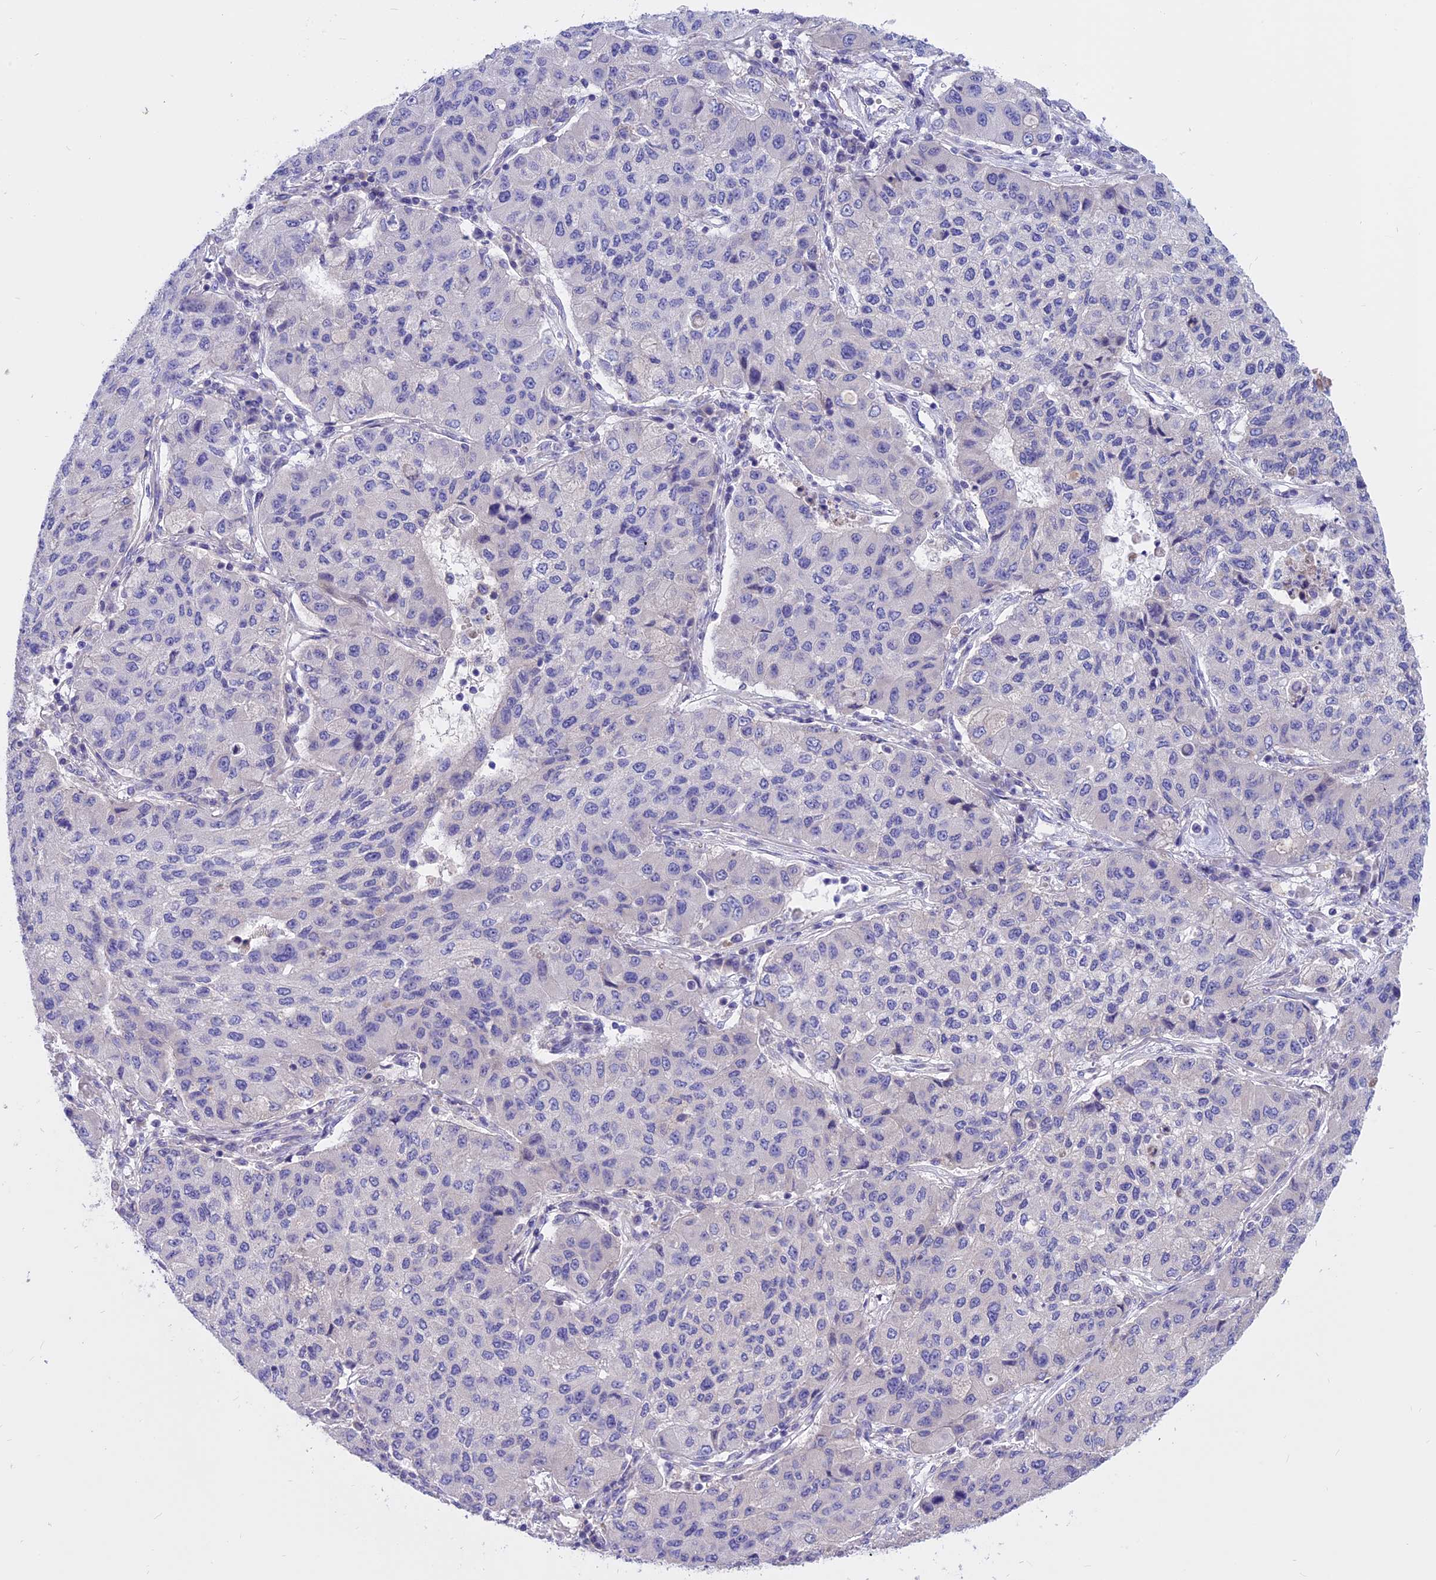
{"staining": {"intensity": "negative", "quantity": "none", "location": "none"}, "tissue": "lung cancer", "cell_type": "Tumor cells", "image_type": "cancer", "snomed": [{"axis": "morphology", "description": "Squamous cell carcinoma, NOS"}, {"axis": "topography", "description": "Lung"}], "caption": "Immunohistochemistry photomicrograph of neoplastic tissue: squamous cell carcinoma (lung) stained with DAB (3,3'-diaminobenzidine) shows no significant protein expression in tumor cells.", "gene": "TMEM138", "patient": {"sex": "male", "age": 74}}